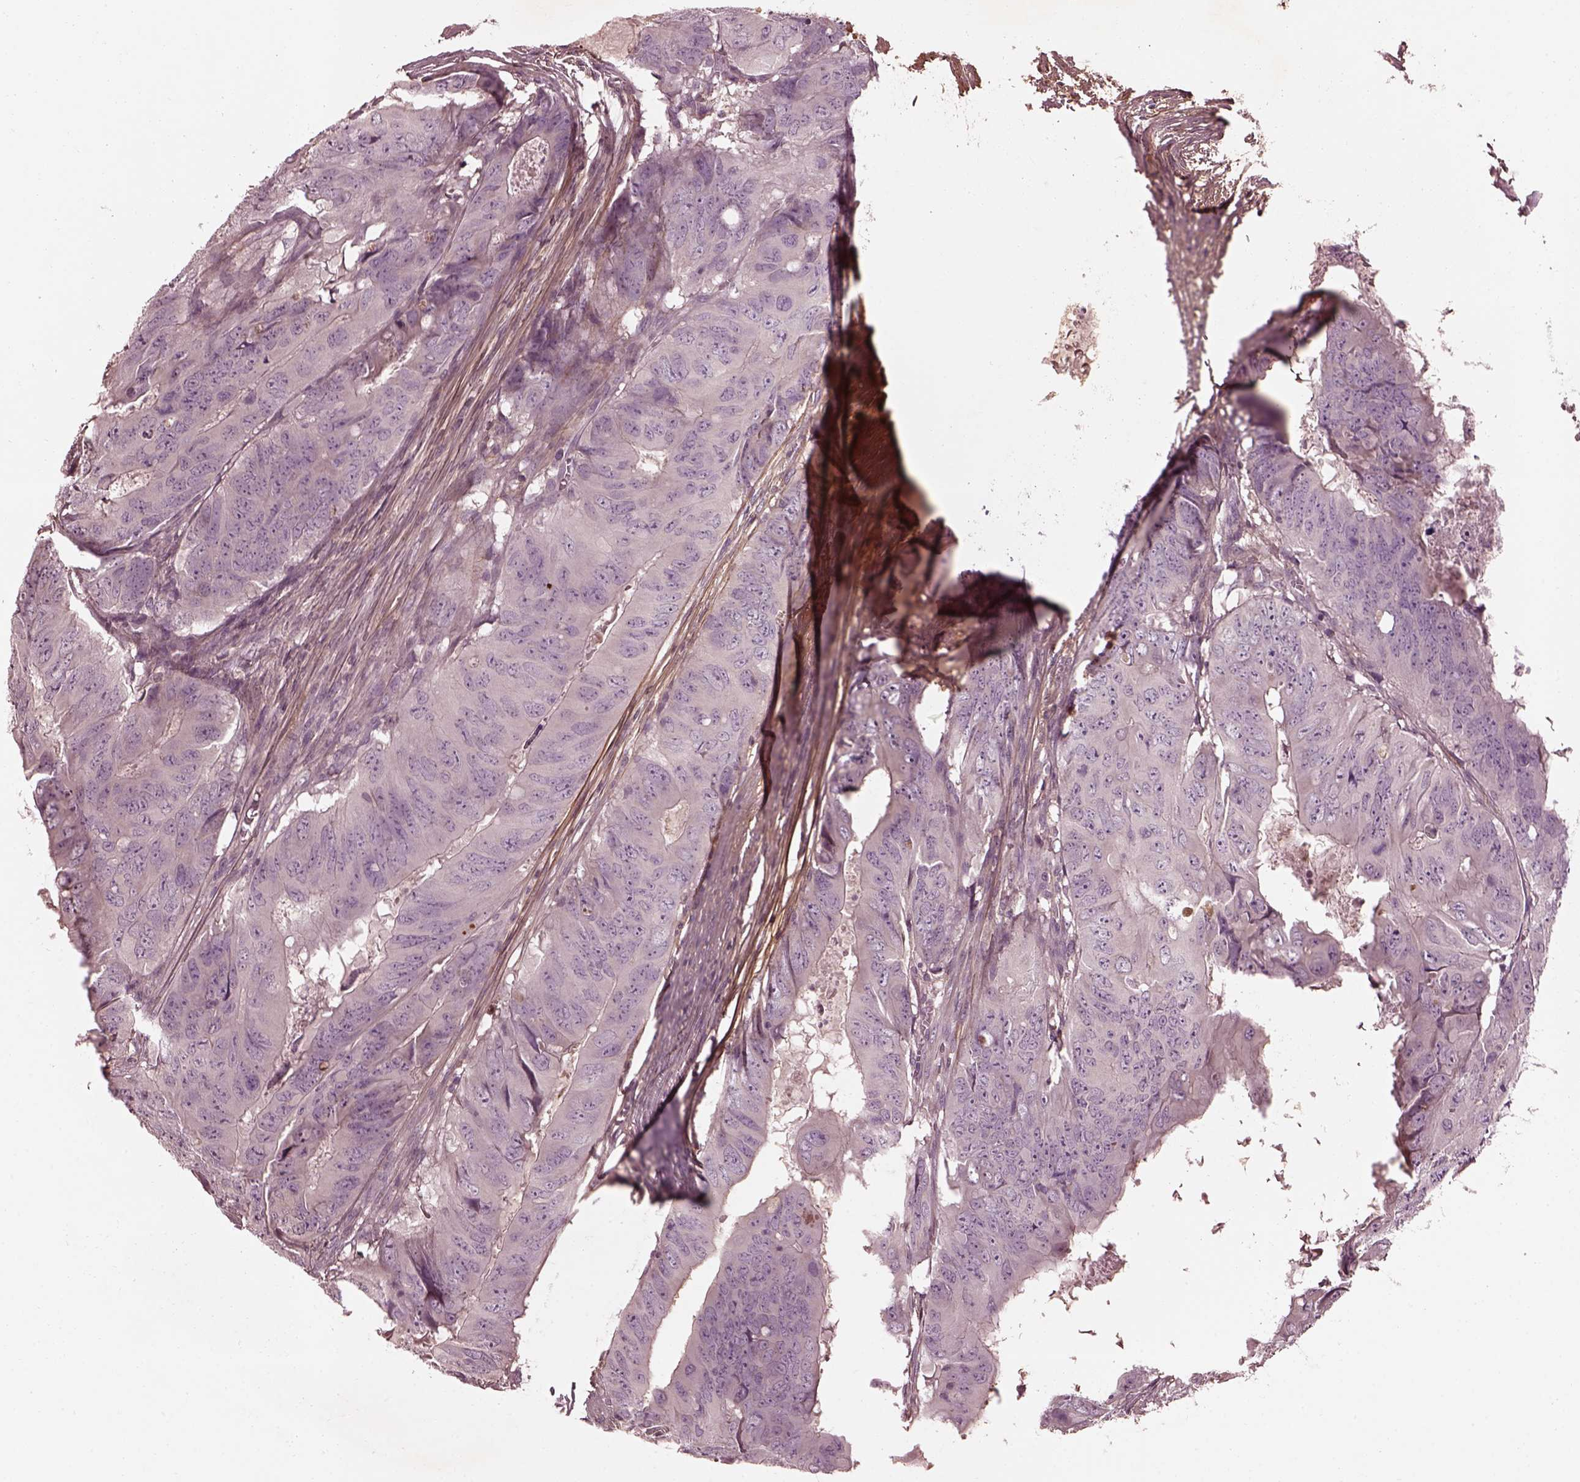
{"staining": {"intensity": "negative", "quantity": "none", "location": "none"}, "tissue": "colorectal cancer", "cell_type": "Tumor cells", "image_type": "cancer", "snomed": [{"axis": "morphology", "description": "Adenocarcinoma, NOS"}, {"axis": "topography", "description": "Colon"}], "caption": "Image shows no significant protein positivity in tumor cells of colorectal adenocarcinoma. (DAB (3,3'-diaminobenzidine) IHC visualized using brightfield microscopy, high magnification).", "gene": "EFEMP1", "patient": {"sex": "male", "age": 79}}